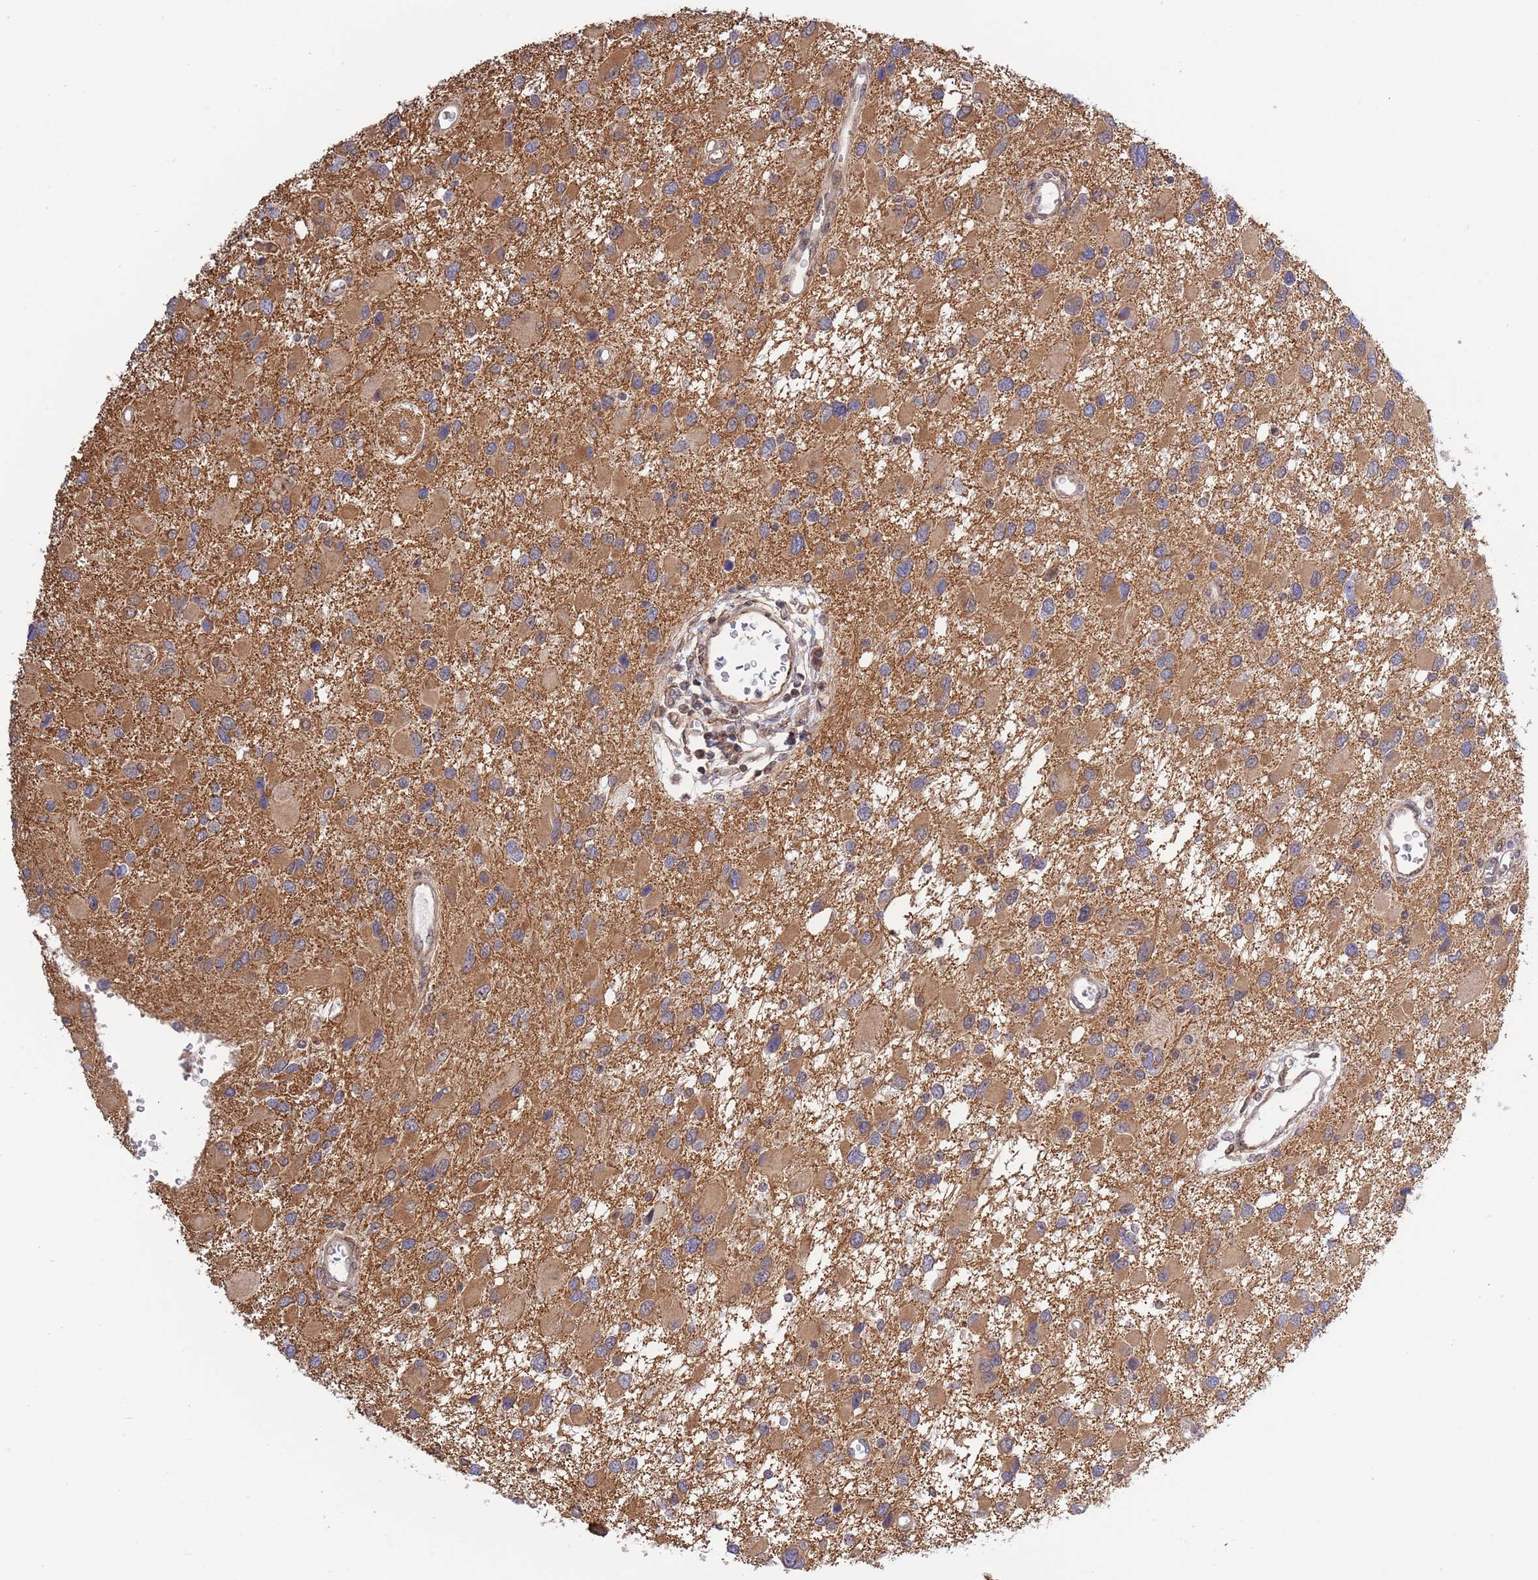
{"staining": {"intensity": "moderate", "quantity": ">75%", "location": "cytoplasmic/membranous"}, "tissue": "glioma", "cell_type": "Tumor cells", "image_type": "cancer", "snomed": [{"axis": "morphology", "description": "Glioma, malignant, High grade"}, {"axis": "topography", "description": "Brain"}], "caption": "This is a micrograph of IHC staining of glioma, which shows moderate staining in the cytoplasmic/membranous of tumor cells.", "gene": "TBX10", "patient": {"sex": "male", "age": 53}}